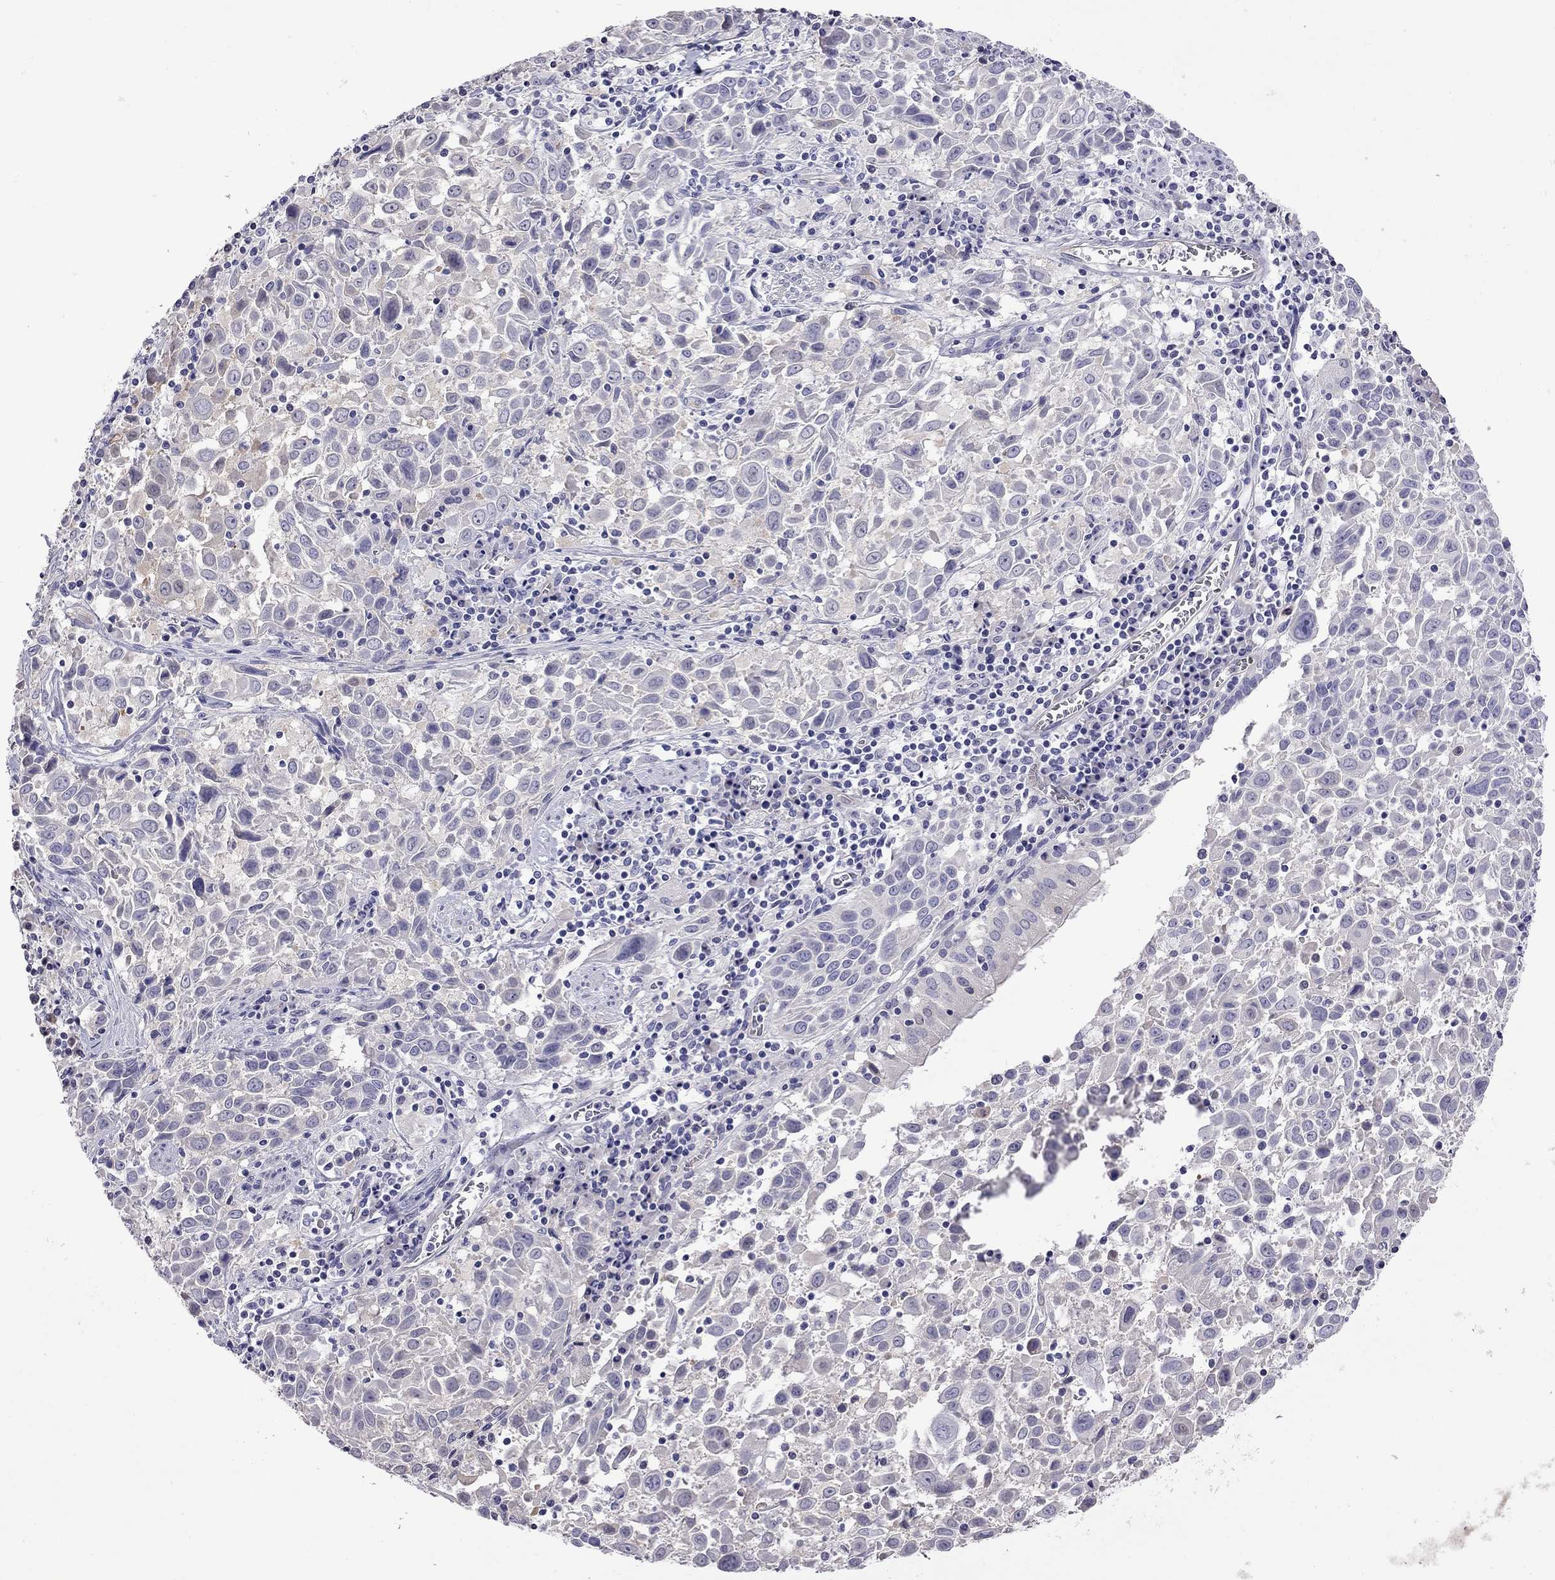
{"staining": {"intensity": "negative", "quantity": "none", "location": "none"}, "tissue": "lung cancer", "cell_type": "Tumor cells", "image_type": "cancer", "snomed": [{"axis": "morphology", "description": "Squamous cell carcinoma, NOS"}, {"axis": "topography", "description": "Lung"}], "caption": "An image of lung cancer stained for a protein shows no brown staining in tumor cells.", "gene": "FEZ1", "patient": {"sex": "male", "age": 57}}